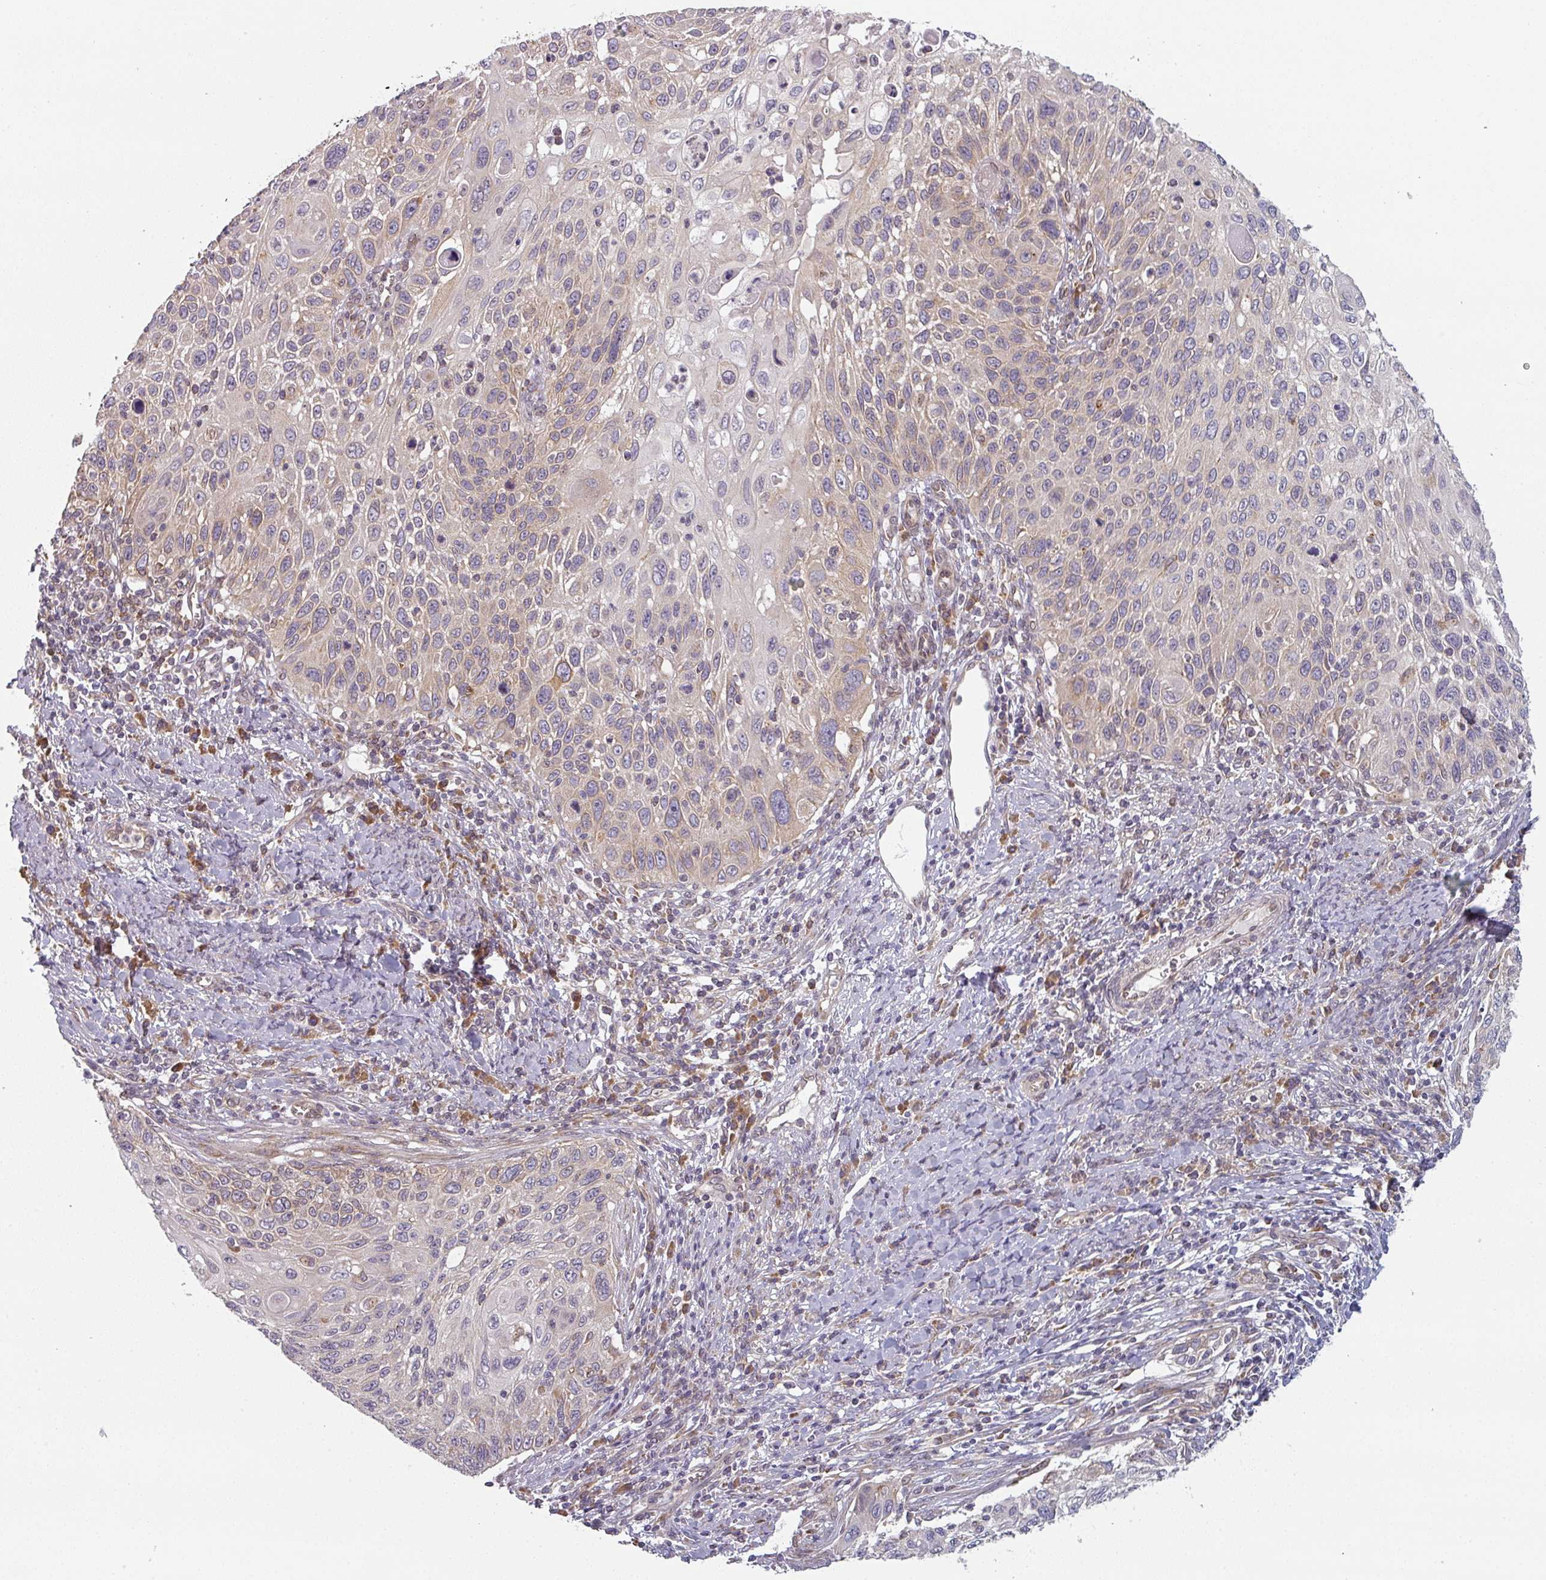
{"staining": {"intensity": "weak", "quantity": "25%-75%", "location": "cytoplasmic/membranous"}, "tissue": "cervical cancer", "cell_type": "Tumor cells", "image_type": "cancer", "snomed": [{"axis": "morphology", "description": "Squamous cell carcinoma, NOS"}, {"axis": "topography", "description": "Cervix"}], "caption": "Cervical squamous cell carcinoma stained with IHC reveals weak cytoplasmic/membranous positivity in approximately 25%-75% of tumor cells. (DAB IHC with brightfield microscopy, high magnification).", "gene": "TAPT1", "patient": {"sex": "female", "age": 70}}